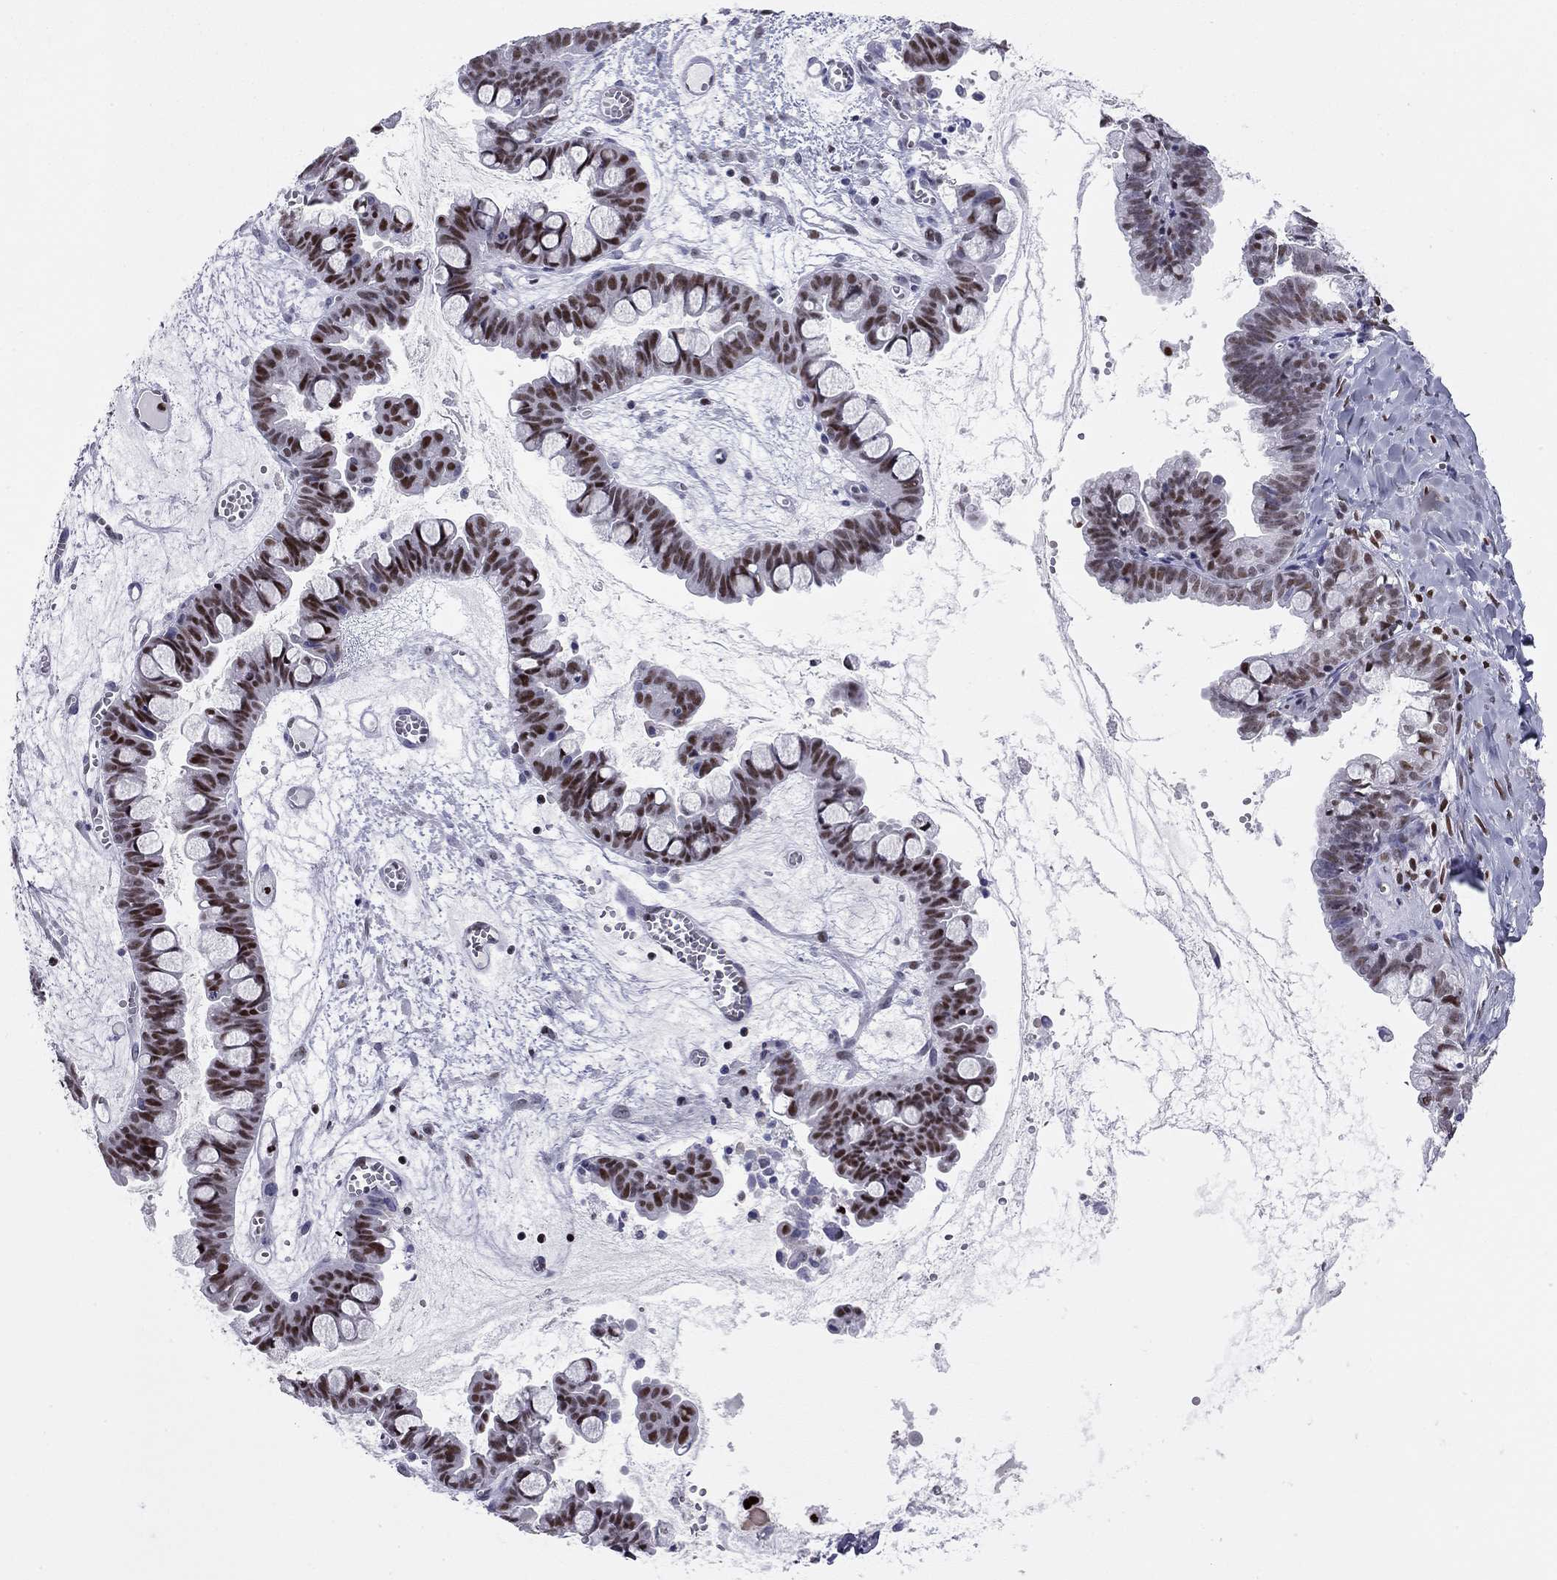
{"staining": {"intensity": "strong", "quantity": ">75%", "location": "nuclear"}, "tissue": "ovarian cancer", "cell_type": "Tumor cells", "image_type": "cancer", "snomed": [{"axis": "morphology", "description": "Cystadenocarcinoma, mucinous, NOS"}, {"axis": "topography", "description": "Ovary"}], "caption": "DAB immunohistochemical staining of ovarian mucinous cystadenocarcinoma shows strong nuclear protein staining in approximately >75% of tumor cells.", "gene": "PCGF3", "patient": {"sex": "female", "age": 63}}